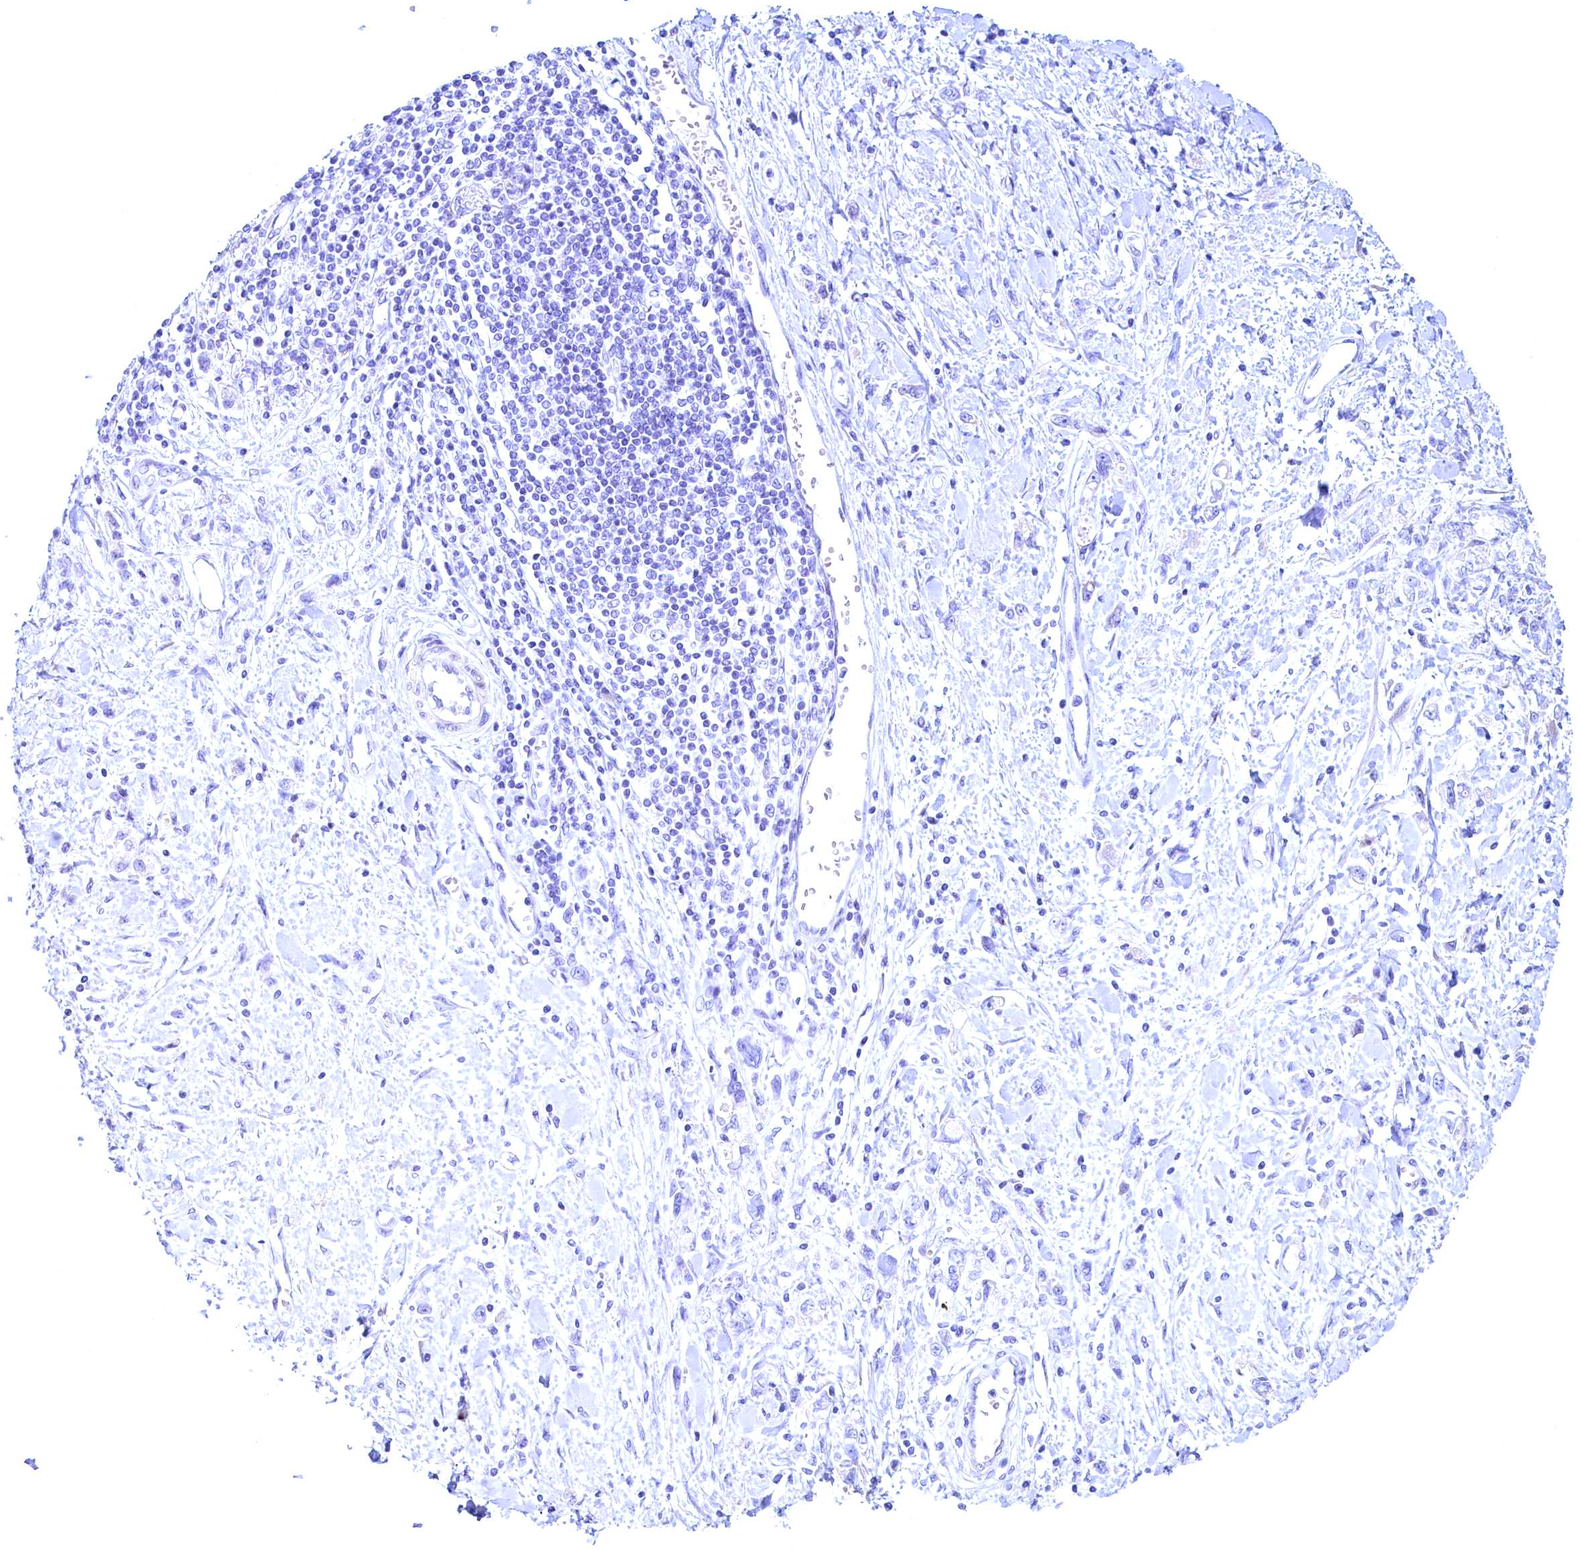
{"staining": {"intensity": "negative", "quantity": "none", "location": "none"}, "tissue": "stomach cancer", "cell_type": "Tumor cells", "image_type": "cancer", "snomed": [{"axis": "morphology", "description": "Adenocarcinoma, NOS"}, {"axis": "topography", "description": "Stomach"}], "caption": "There is no significant staining in tumor cells of stomach adenocarcinoma.", "gene": "MAP1LC3A", "patient": {"sex": "female", "age": 76}}